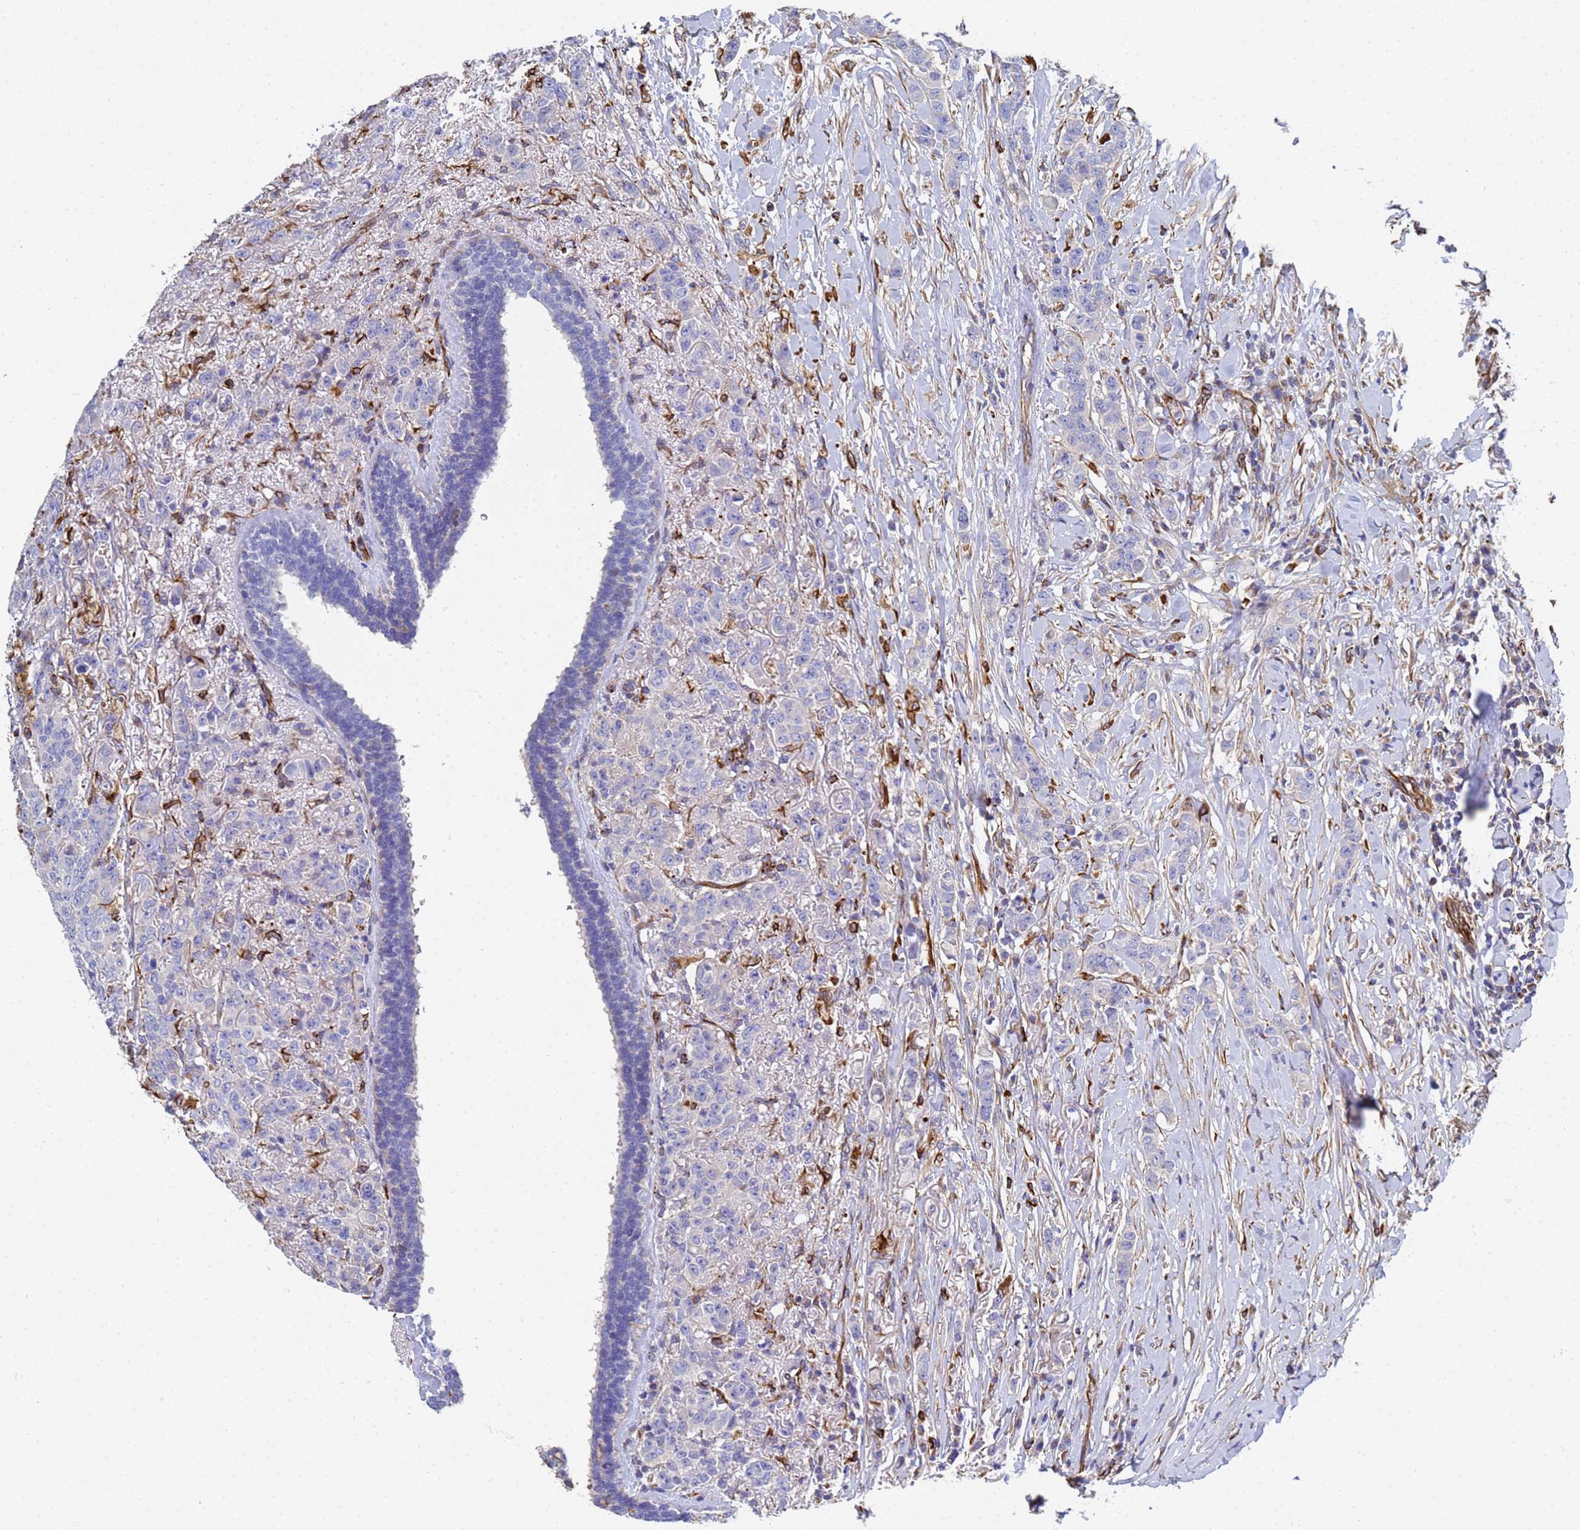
{"staining": {"intensity": "negative", "quantity": "none", "location": "none"}, "tissue": "breast cancer", "cell_type": "Tumor cells", "image_type": "cancer", "snomed": [{"axis": "morphology", "description": "Duct carcinoma"}, {"axis": "topography", "description": "Breast"}], "caption": "This is an immunohistochemistry (IHC) image of human breast infiltrating ductal carcinoma. There is no staining in tumor cells.", "gene": "SYT13", "patient": {"sex": "female", "age": 40}}